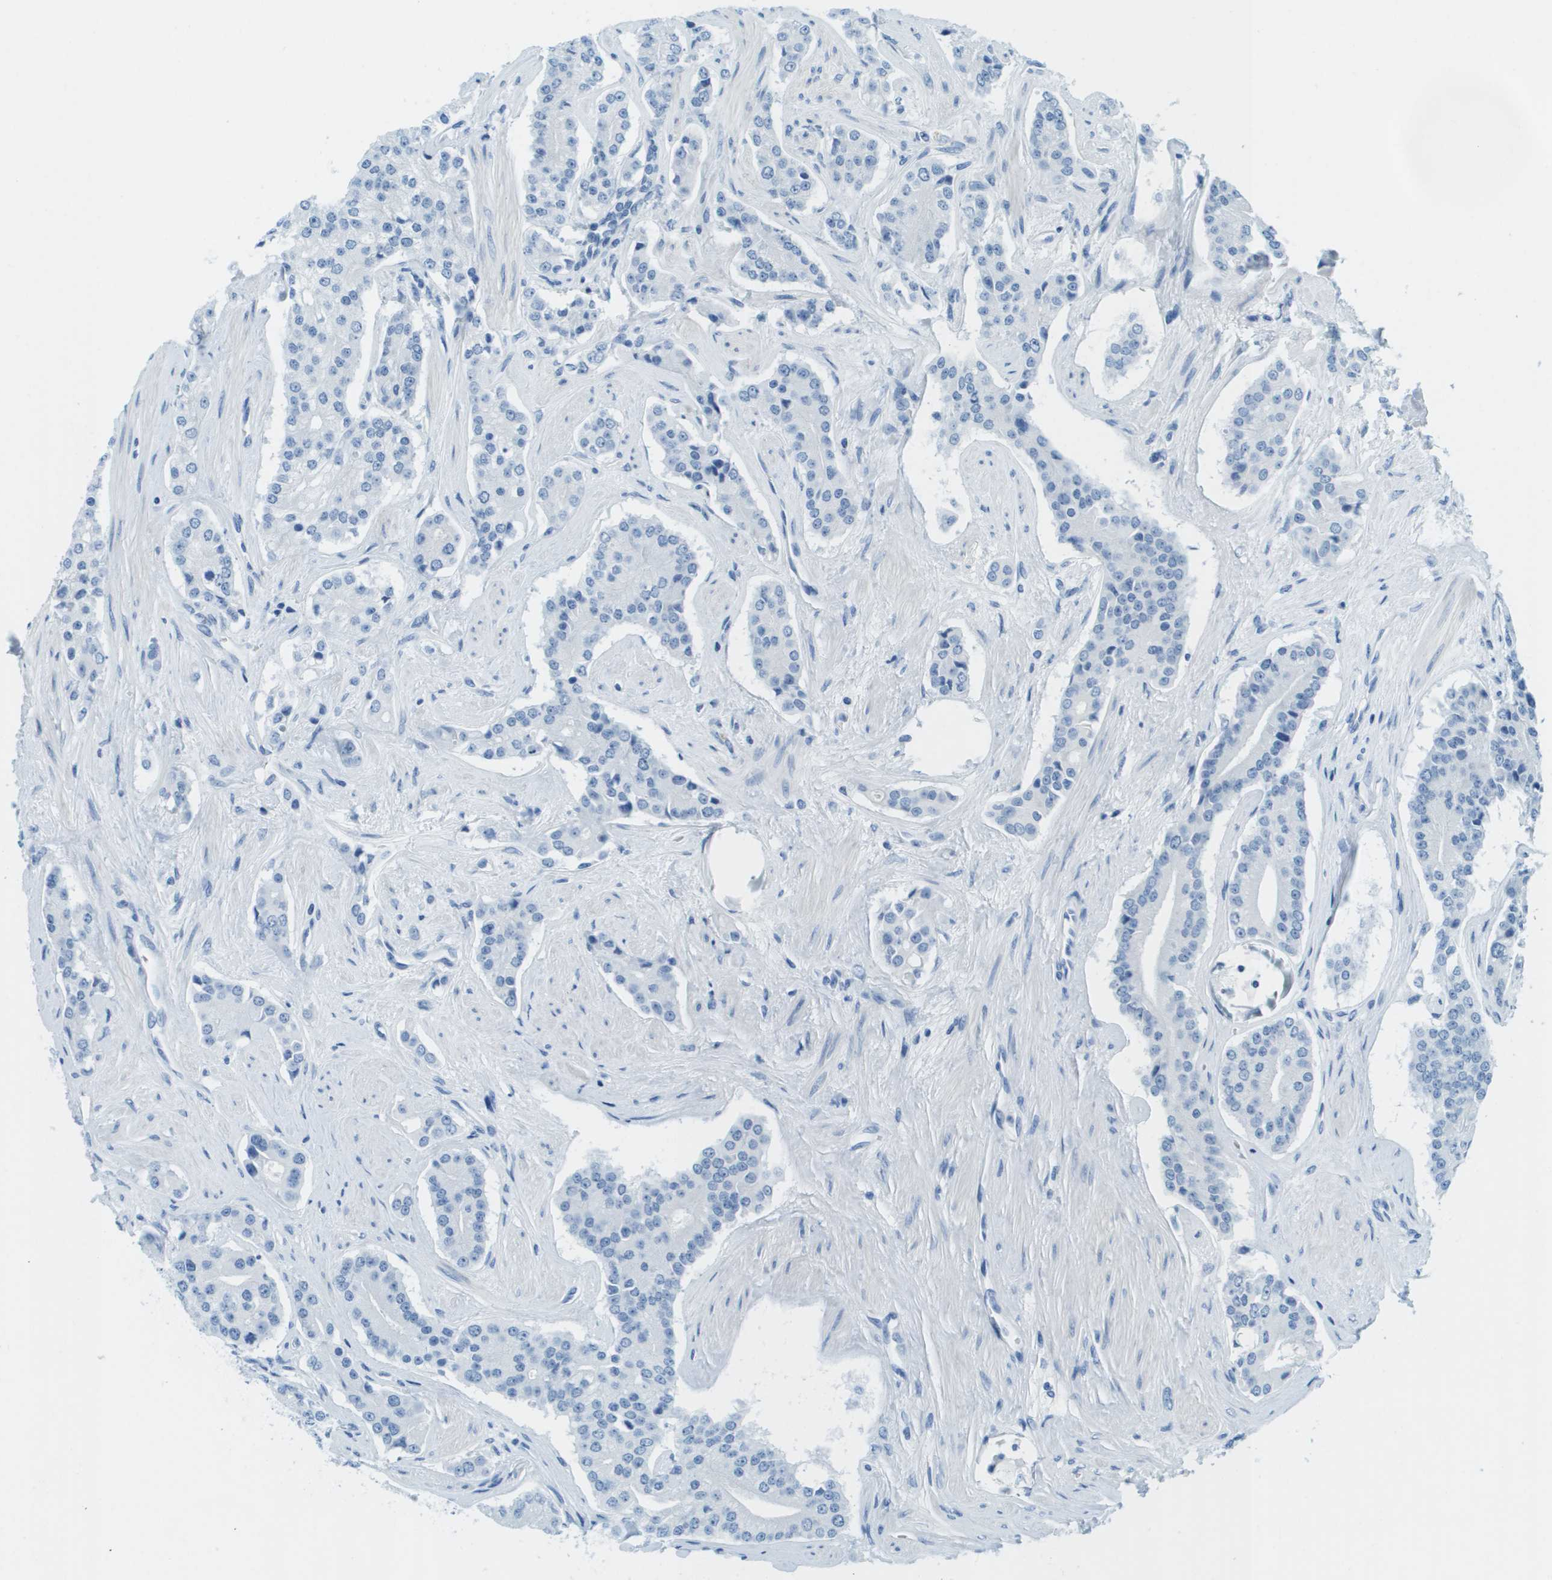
{"staining": {"intensity": "negative", "quantity": "none", "location": "none"}, "tissue": "prostate cancer", "cell_type": "Tumor cells", "image_type": "cancer", "snomed": [{"axis": "morphology", "description": "Adenocarcinoma, High grade"}, {"axis": "topography", "description": "Prostate"}], "caption": "A high-resolution histopathology image shows immunohistochemistry (IHC) staining of prostate adenocarcinoma (high-grade), which exhibits no significant expression in tumor cells.", "gene": "CDHR2", "patient": {"sex": "male", "age": 71}}